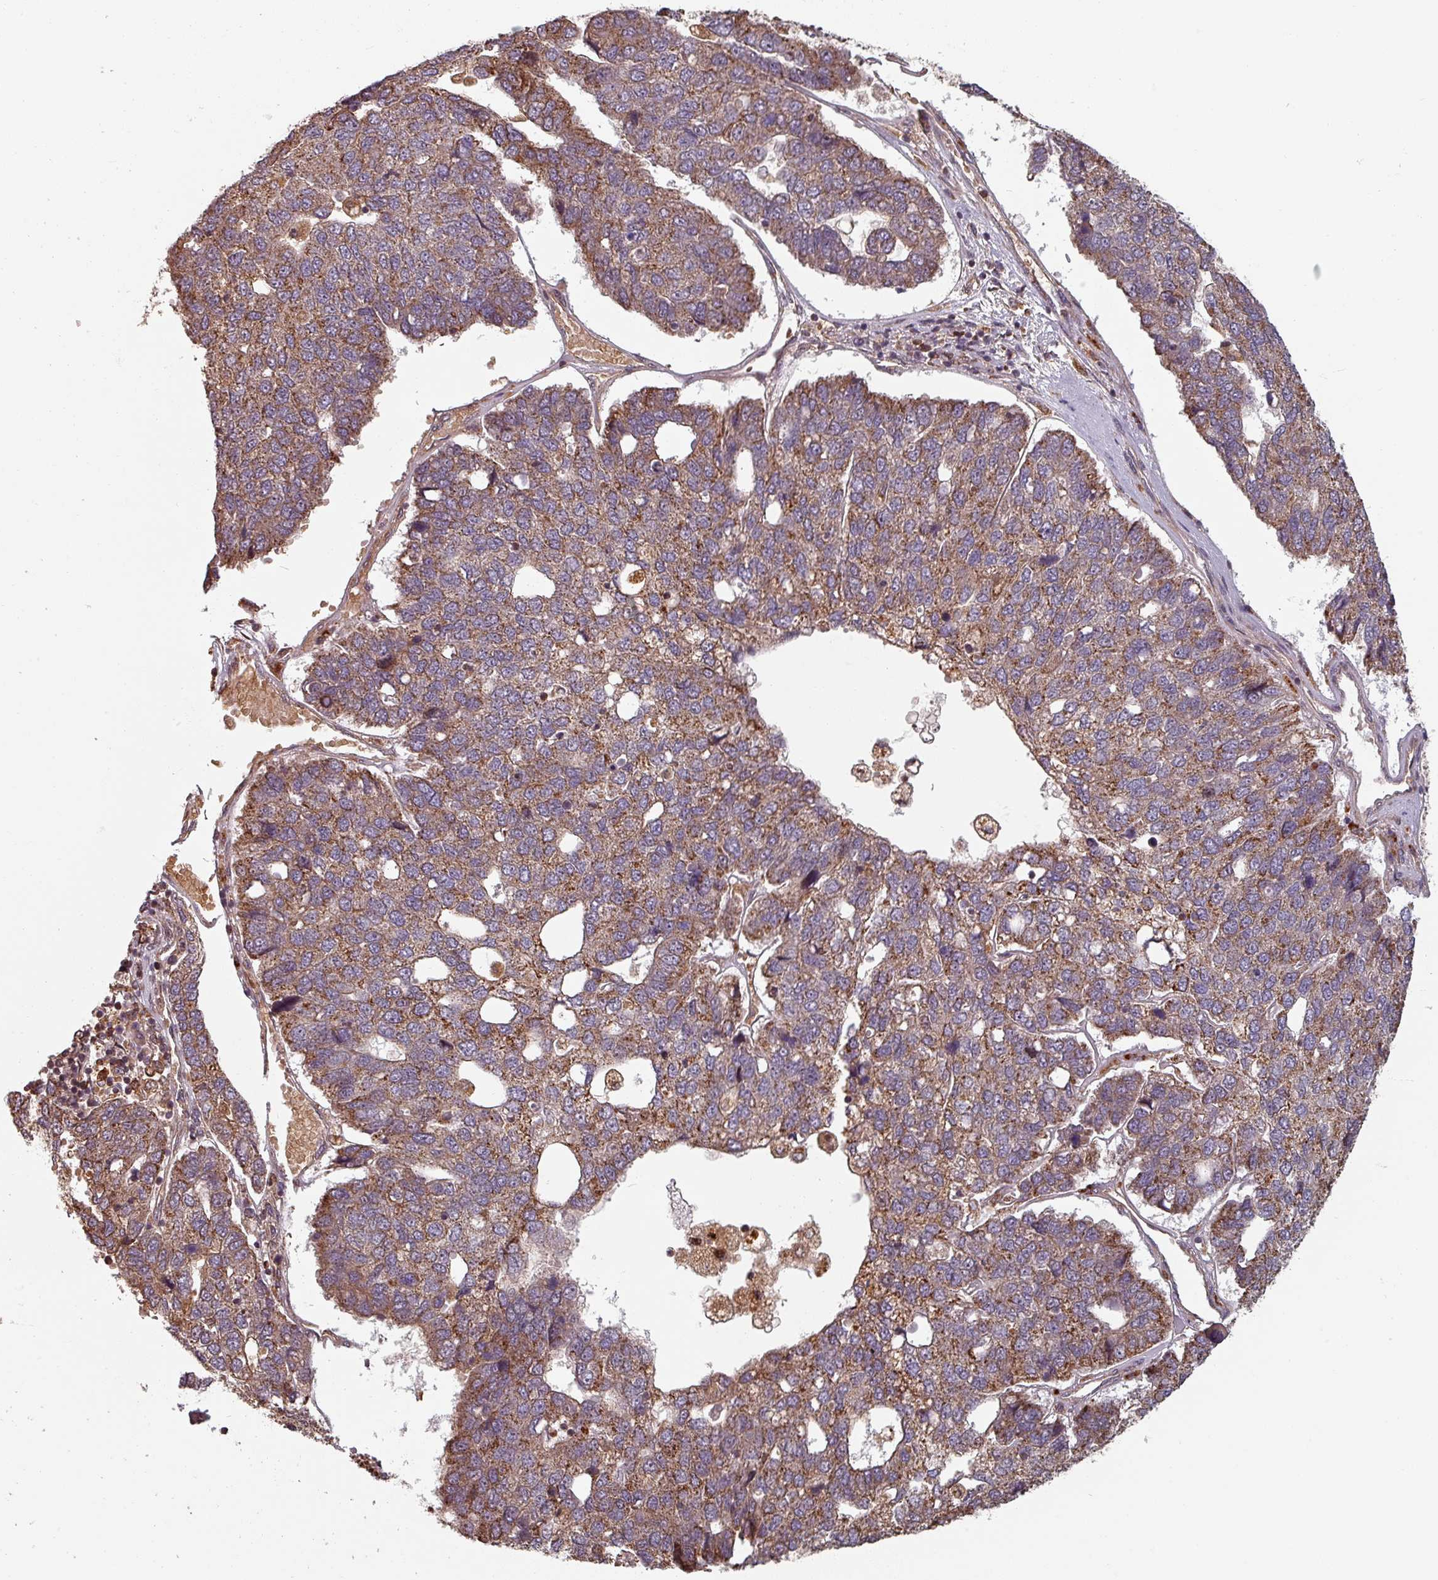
{"staining": {"intensity": "moderate", "quantity": ">75%", "location": "cytoplasmic/membranous"}, "tissue": "pancreatic cancer", "cell_type": "Tumor cells", "image_type": "cancer", "snomed": [{"axis": "morphology", "description": "Adenocarcinoma, NOS"}, {"axis": "topography", "description": "Pancreas"}], "caption": "Adenocarcinoma (pancreatic) was stained to show a protein in brown. There is medium levels of moderate cytoplasmic/membranous staining in approximately >75% of tumor cells.", "gene": "EID1", "patient": {"sex": "female", "age": 61}}